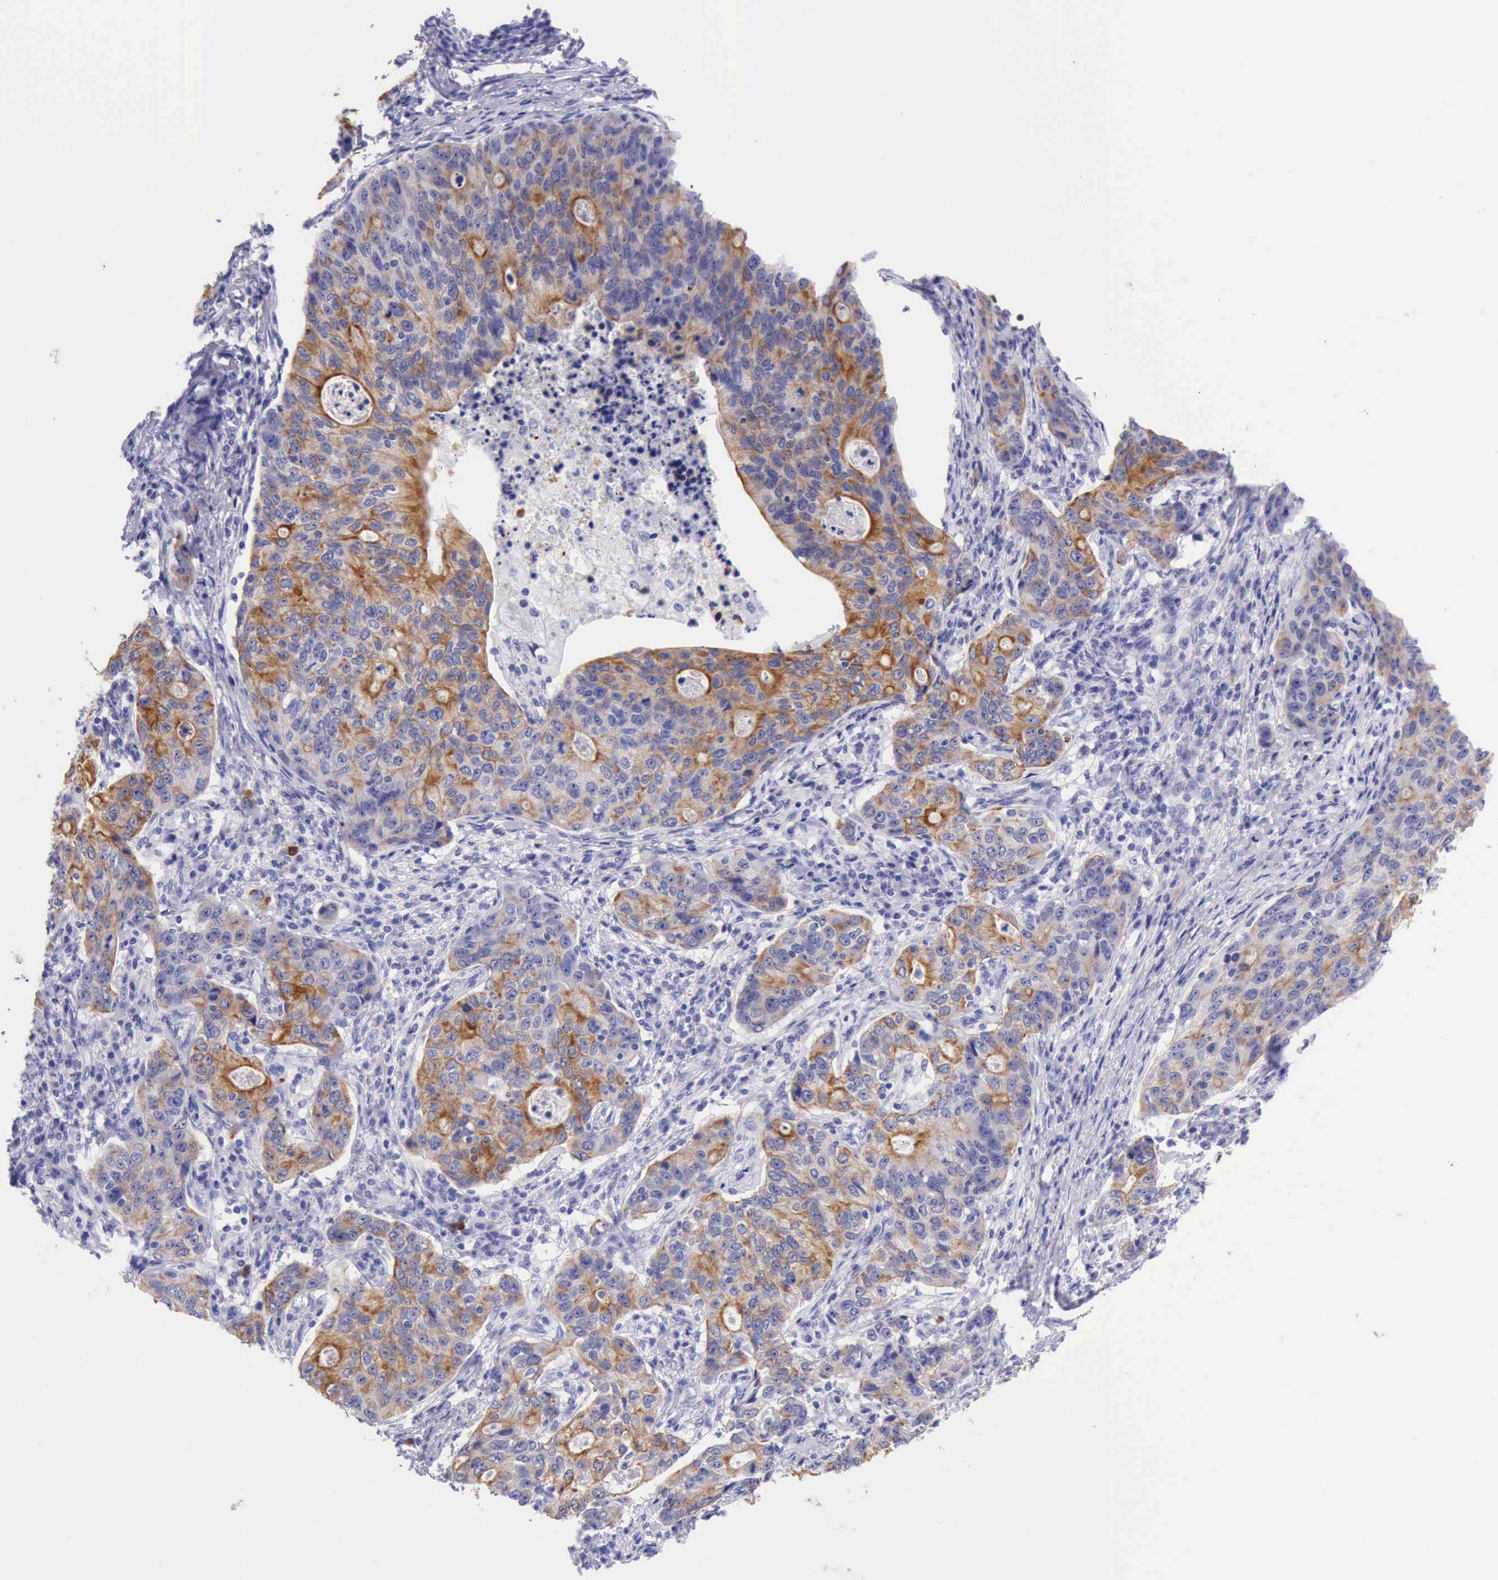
{"staining": {"intensity": "moderate", "quantity": "25%-75%", "location": "cytoplasmic/membranous"}, "tissue": "stomach cancer", "cell_type": "Tumor cells", "image_type": "cancer", "snomed": [{"axis": "morphology", "description": "Adenocarcinoma, NOS"}, {"axis": "topography", "description": "Esophagus"}, {"axis": "topography", "description": "Stomach"}], "caption": "IHC (DAB) staining of adenocarcinoma (stomach) reveals moderate cytoplasmic/membranous protein staining in approximately 25%-75% of tumor cells. The staining was performed using DAB, with brown indicating positive protein expression. Nuclei are stained blue with hematoxylin.", "gene": "KRT8", "patient": {"sex": "male", "age": 74}}